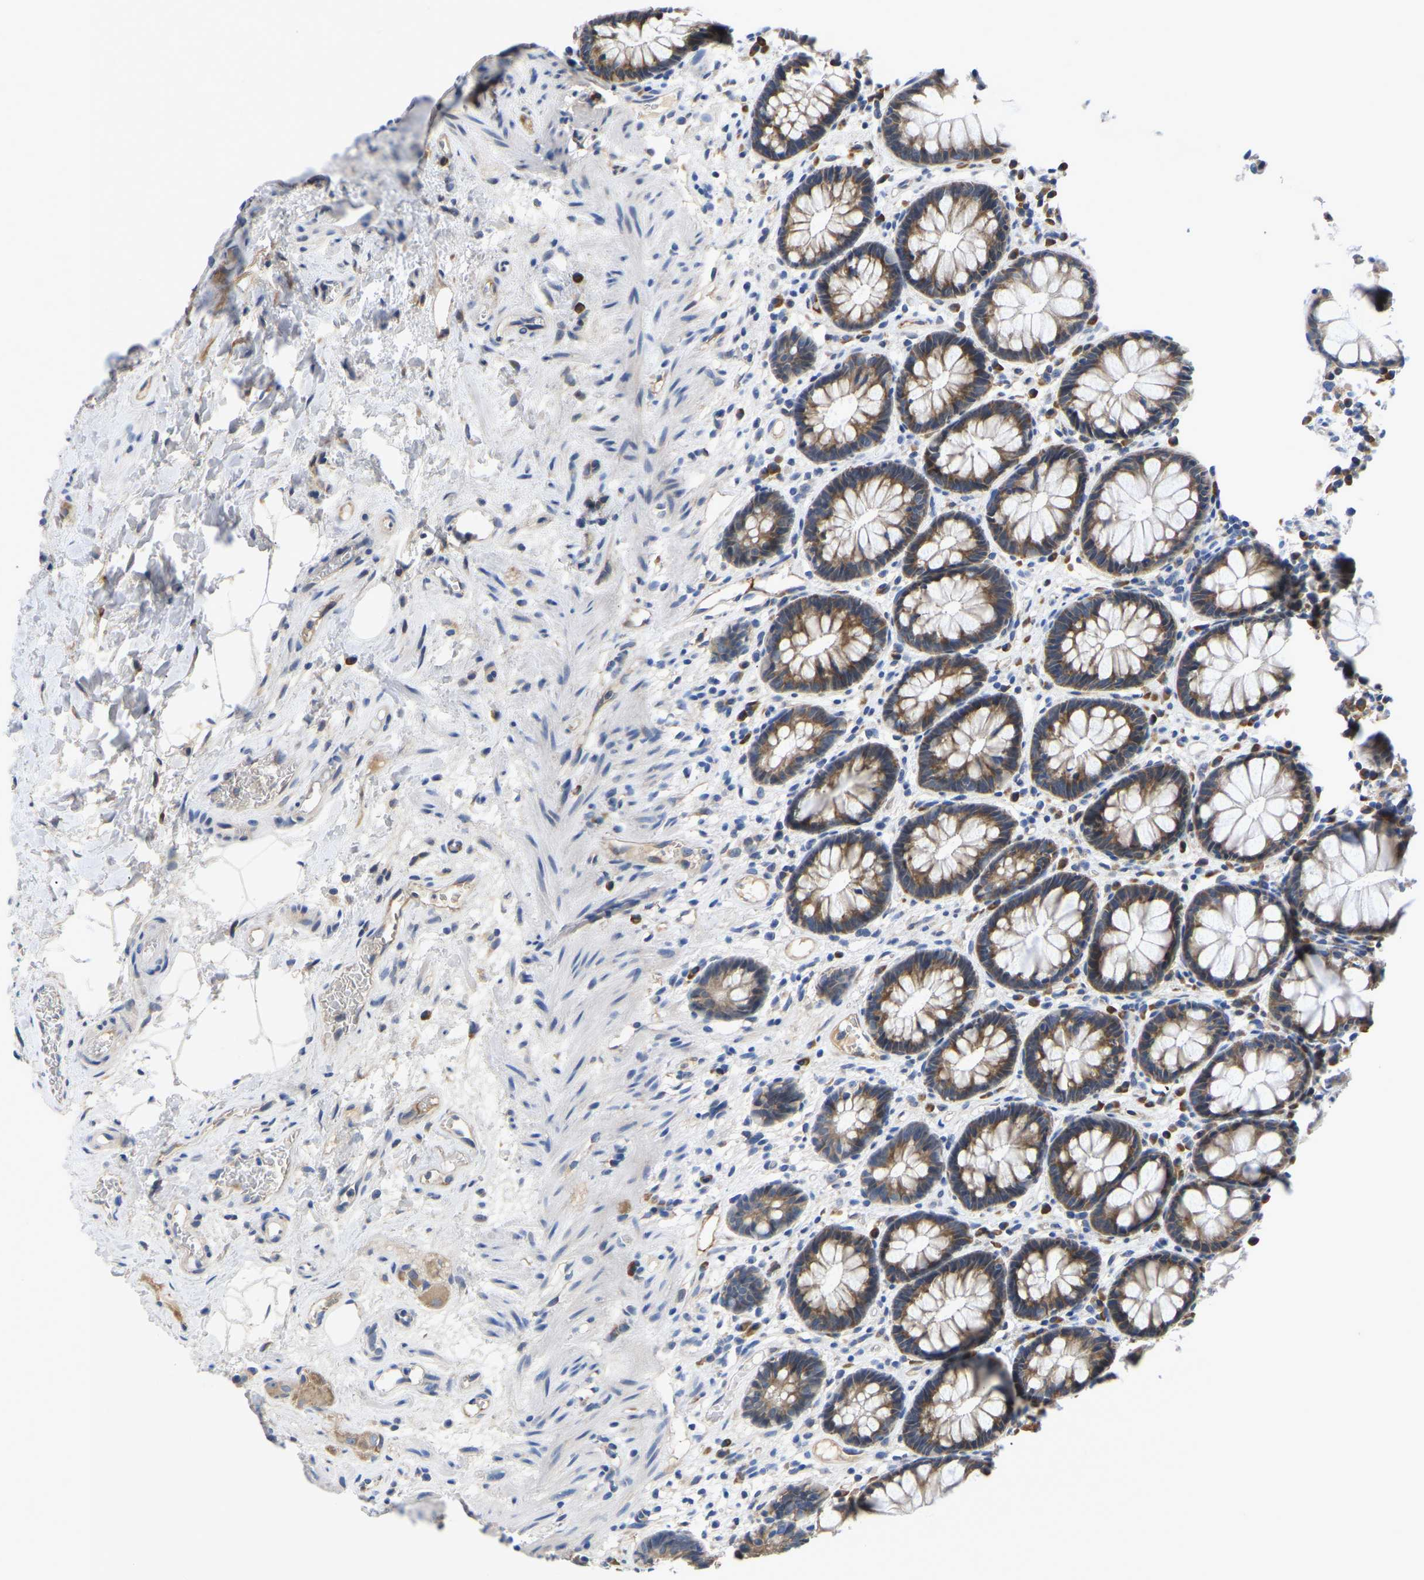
{"staining": {"intensity": "moderate", "quantity": ">75%", "location": "cytoplasmic/membranous"}, "tissue": "rectum", "cell_type": "Glandular cells", "image_type": "normal", "snomed": [{"axis": "morphology", "description": "Normal tissue, NOS"}, {"axis": "topography", "description": "Rectum"}], "caption": "Protein expression by immunohistochemistry exhibits moderate cytoplasmic/membranous expression in about >75% of glandular cells in unremarkable rectum. (Stains: DAB (3,3'-diaminobenzidine) in brown, nuclei in blue, Microscopy: brightfield microscopy at high magnification).", "gene": "ABCA10", "patient": {"sex": "male", "age": 64}}